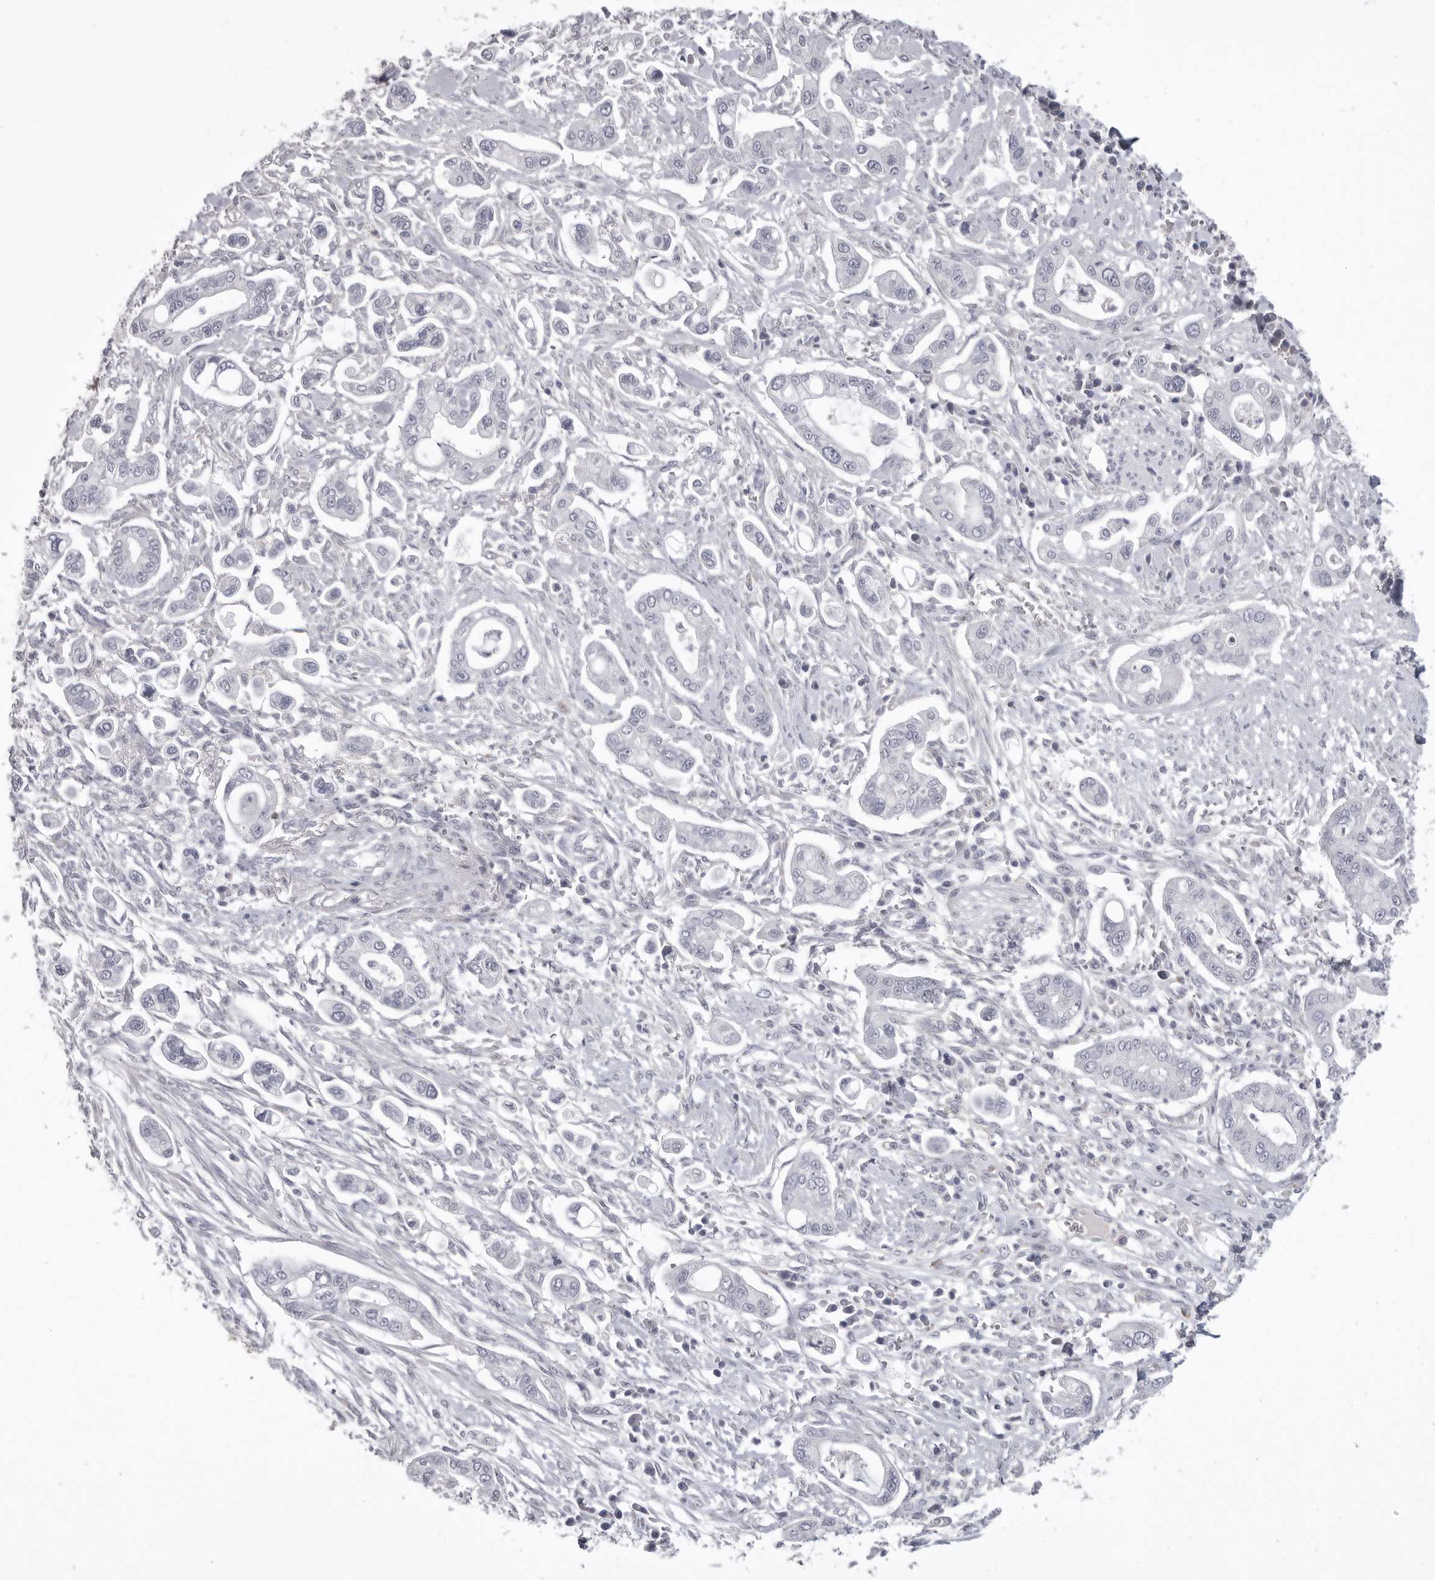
{"staining": {"intensity": "negative", "quantity": "none", "location": "none"}, "tissue": "pancreatic cancer", "cell_type": "Tumor cells", "image_type": "cancer", "snomed": [{"axis": "morphology", "description": "Adenocarcinoma, NOS"}, {"axis": "topography", "description": "Pancreas"}], "caption": "This is an immunohistochemistry (IHC) histopathology image of human pancreatic adenocarcinoma. There is no staining in tumor cells.", "gene": "SERPING1", "patient": {"sex": "male", "age": 68}}